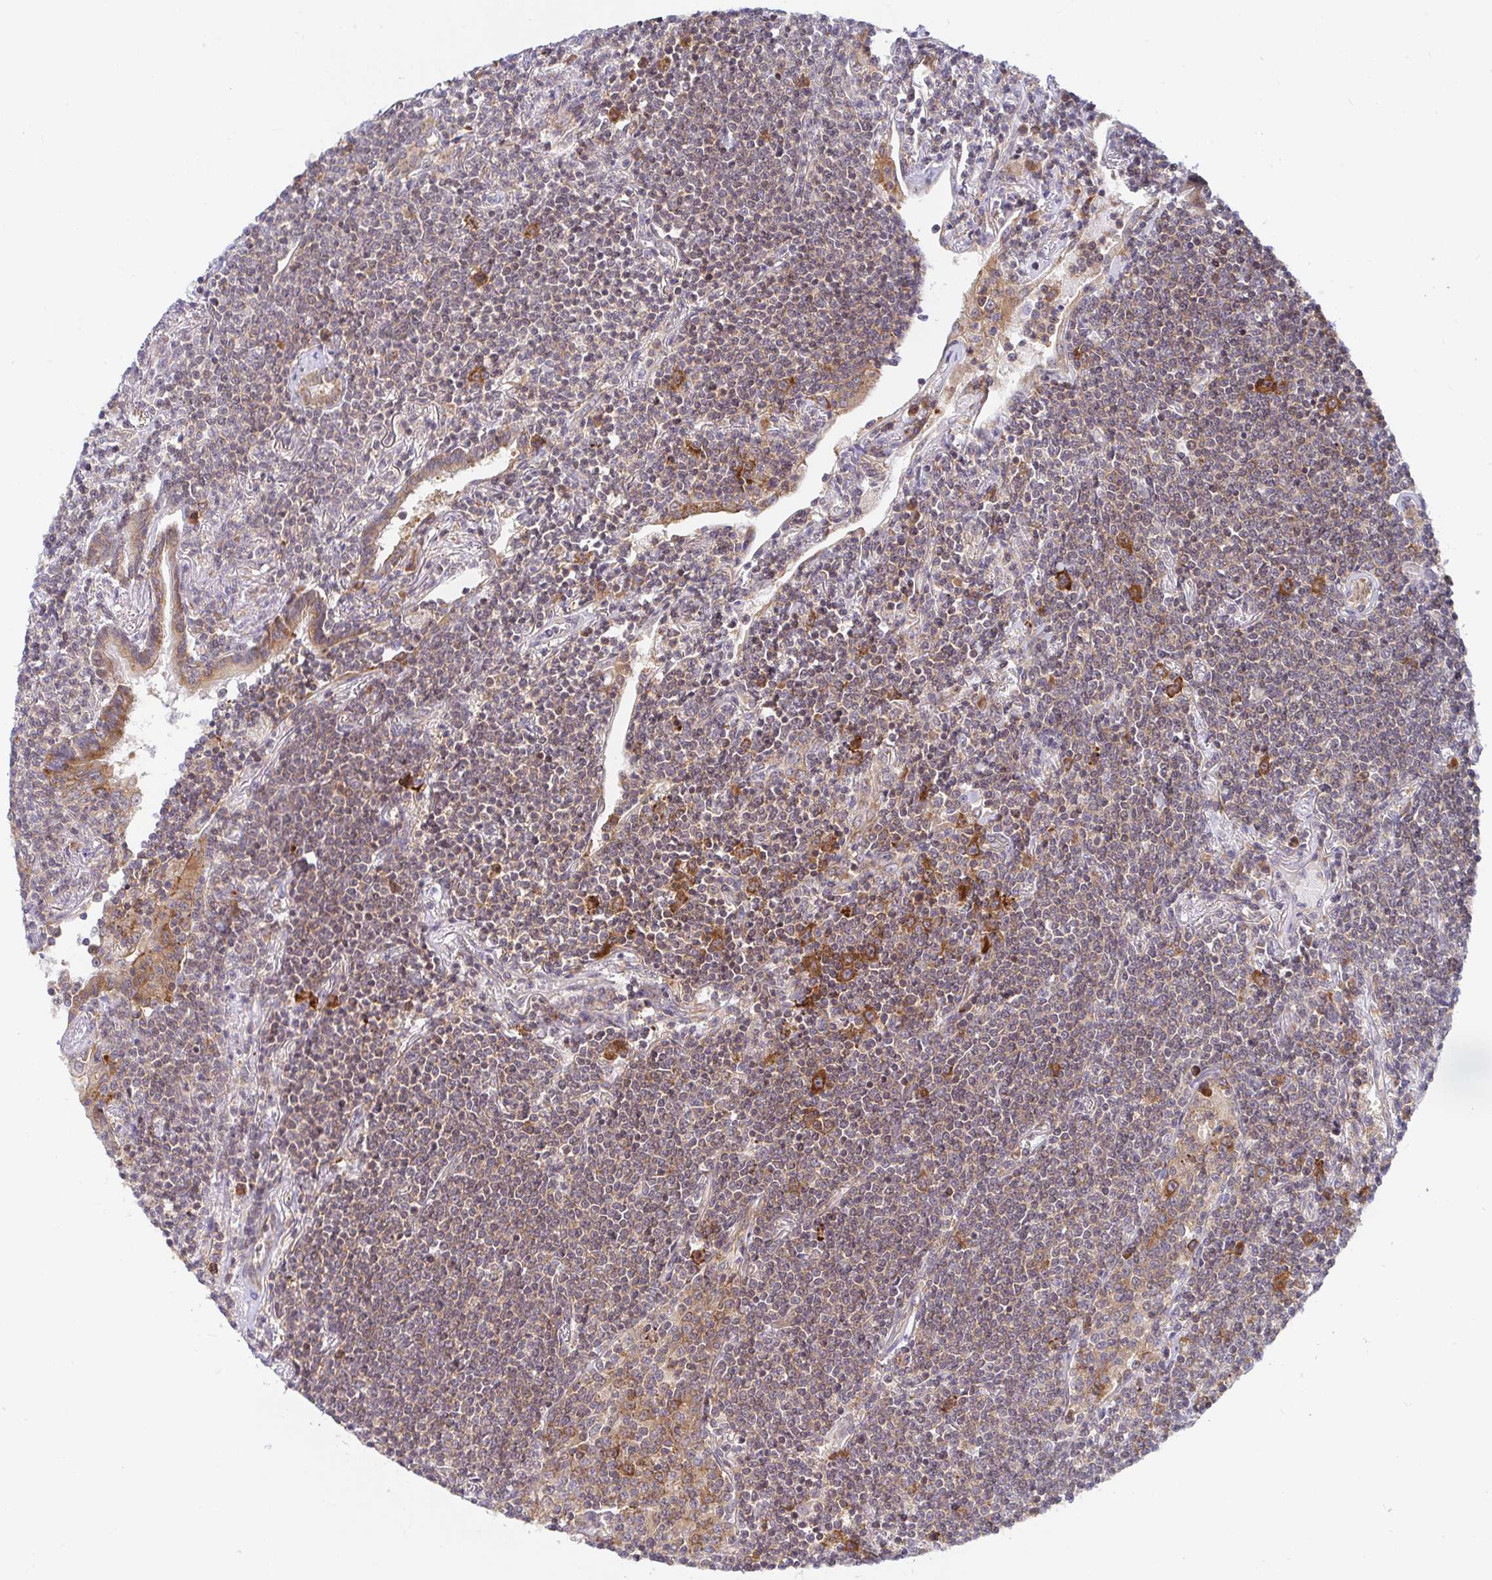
{"staining": {"intensity": "weak", "quantity": "25%-75%", "location": "cytoplasmic/membranous"}, "tissue": "lymphoma", "cell_type": "Tumor cells", "image_type": "cancer", "snomed": [{"axis": "morphology", "description": "Malignant lymphoma, non-Hodgkin's type, Low grade"}, {"axis": "topography", "description": "Lung"}], "caption": "The micrograph reveals immunohistochemical staining of low-grade malignant lymphoma, non-Hodgkin's type. There is weak cytoplasmic/membranous staining is present in about 25%-75% of tumor cells.", "gene": "LARP1", "patient": {"sex": "female", "age": 71}}